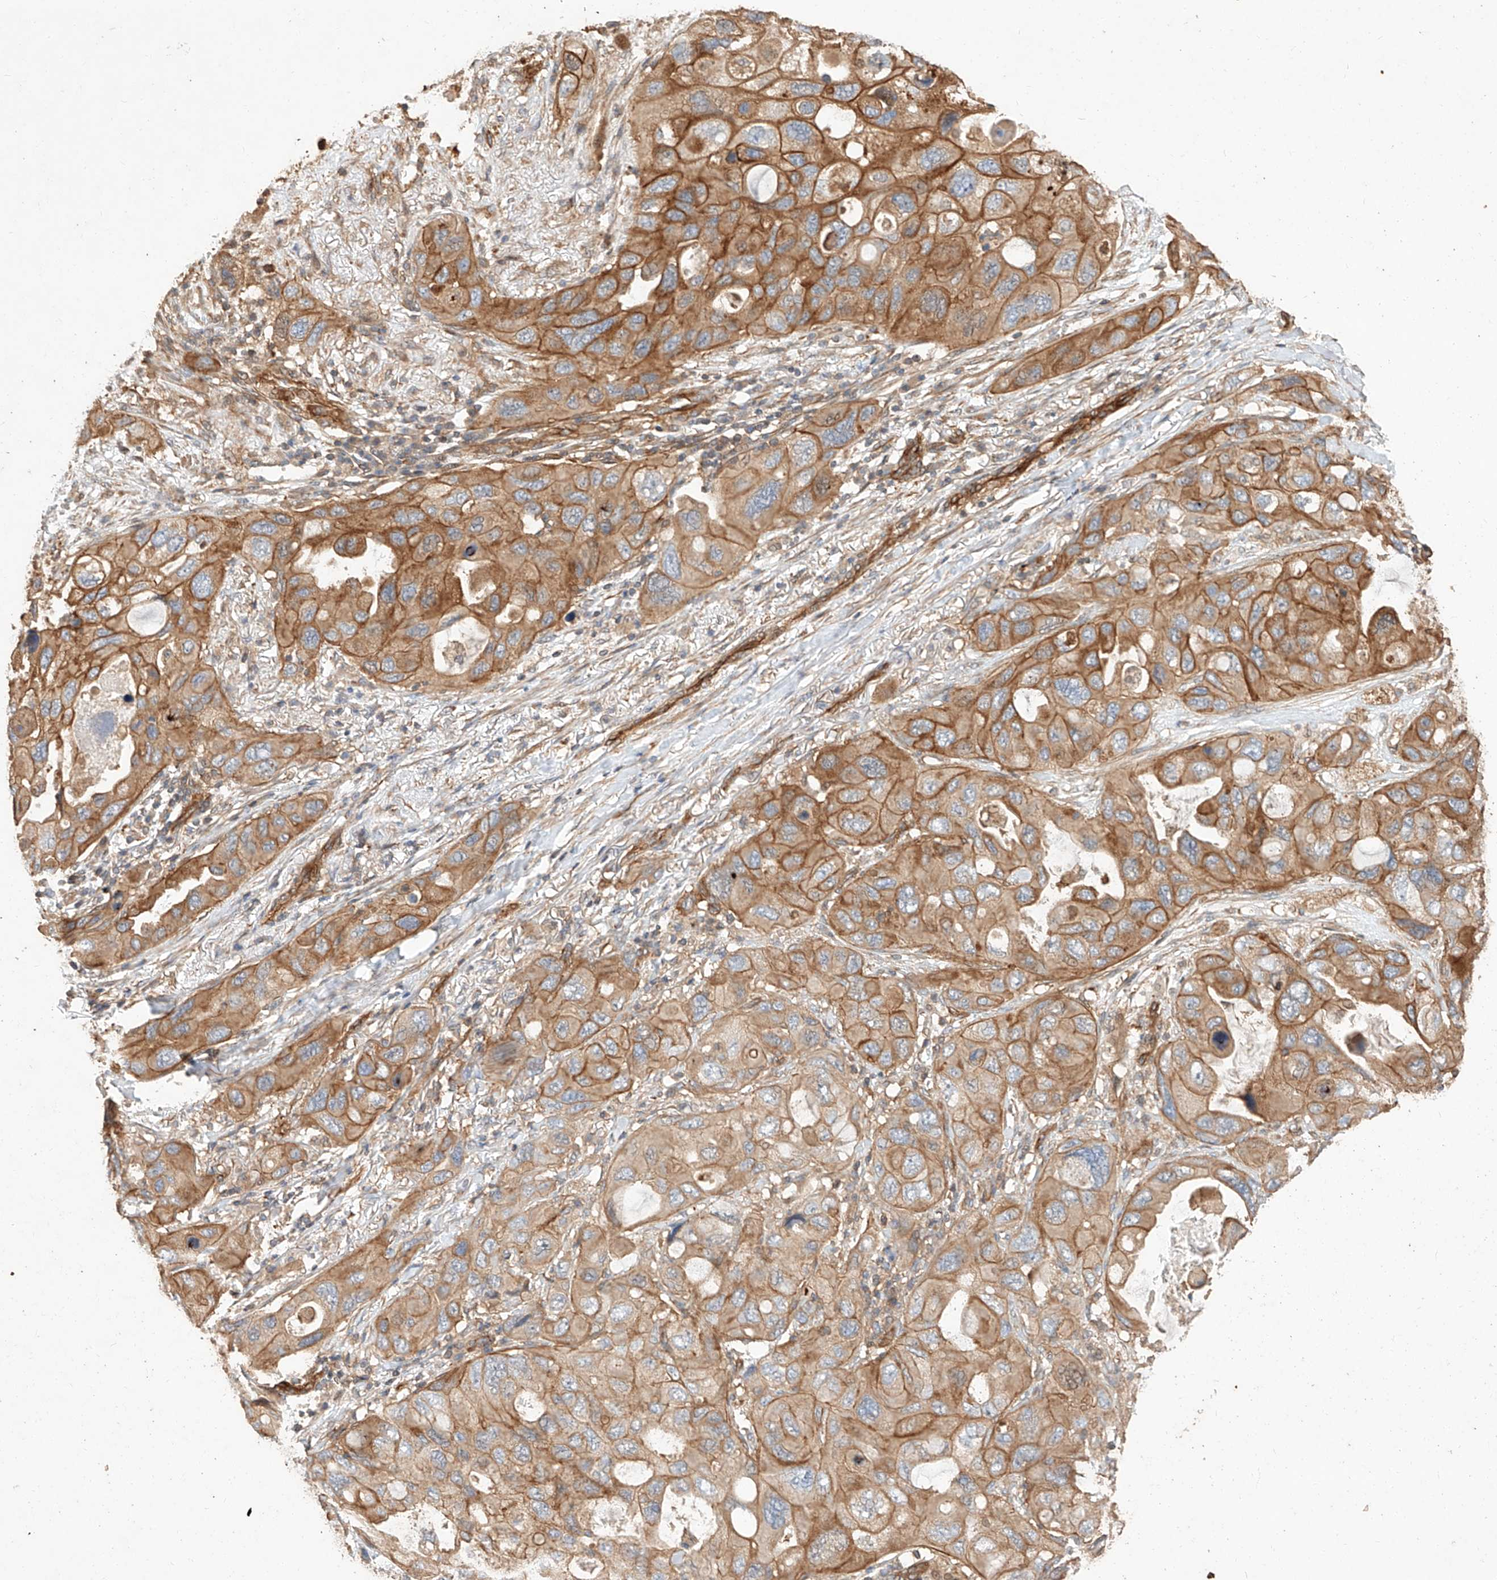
{"staining": {"intensity": "moderate", "quantity": ">75%", "location": "cytoplasmic/membranous"}, "tissue": "lung cancer", "cell_type": "Tumor cells", "image_type": "cancer", "snomed": [{"axis": "morphology", "description": "Squamous cell carcinoma, NOS"}, {"axis": "topography", "description": "Lung"}], "caption": "Human squamous cell carcinoma (lung) stained with a brown dye reveals moderate cytoplasmic/membranous positive staining in approximately >75% of tumor cells.", "gene": "GHDC", "patient": {"sex": "female", "age": 73}}